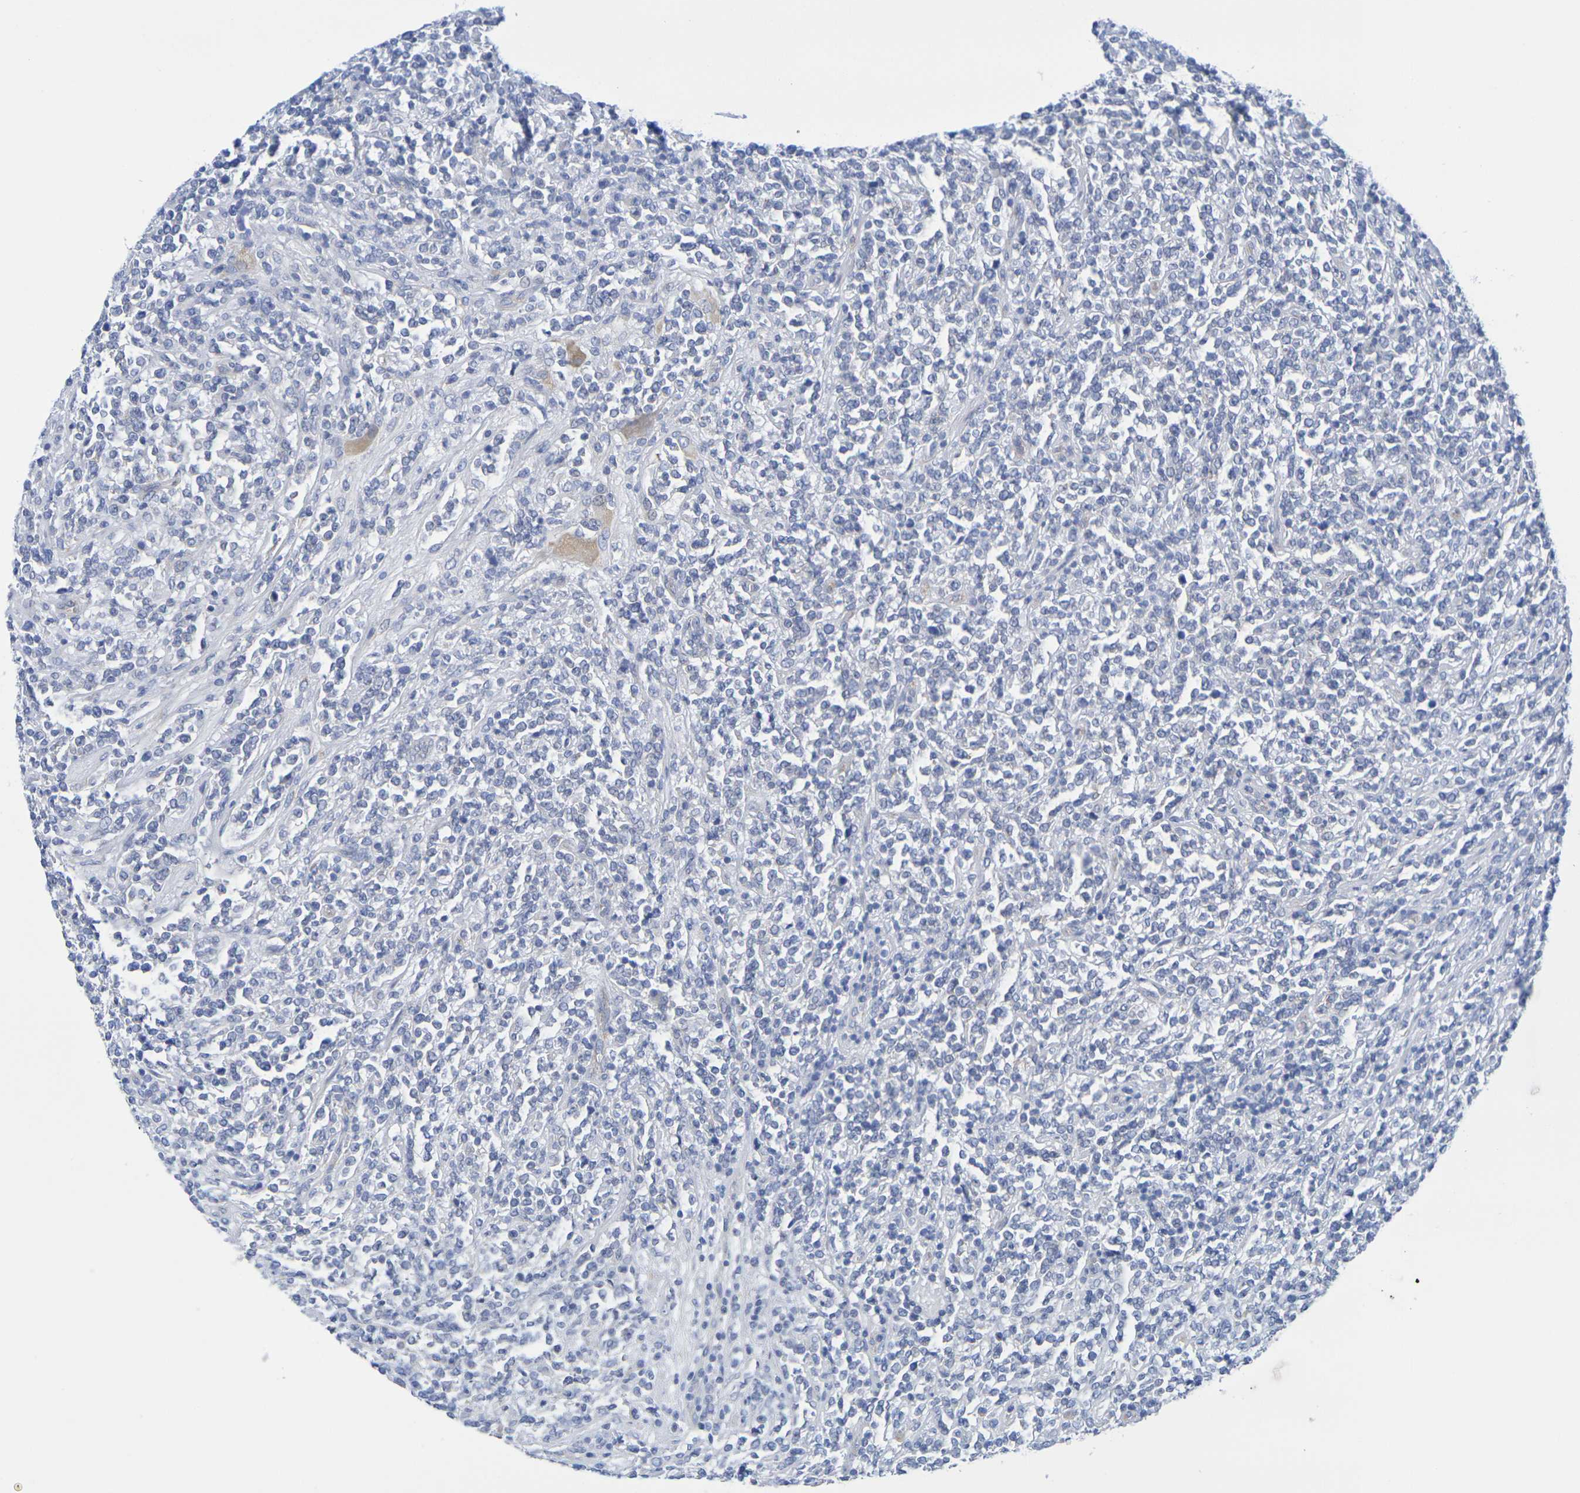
{"staining": {"intensity": "negative", "quantity": "none", "location": "none"}, "tissue": "lymphoma", "cell_type": "Tumor cells", "image_type": "cancer", "snomed": [{"axis": "morphology", "description": "Malignant lymphoma, non-Hodgkin's type, High grade"}, {"axis": "topography", "description": "Soft tissue"}], "caption": "DAB (3,3'-diaminobenzidine) immunohistochemical staining of high-grade malignant lymphoma, non-Hodgkin's type reveals no significant expression in tumor cells. Brightfield microscopy of immunohistochemistry stained with DAB (3,3'-diaminobenzidine) (brown) and hematoxylin (blue), captured at high magnification.", "gene": "TMCC3", "patient": {"sex": "male", "age": 18}}